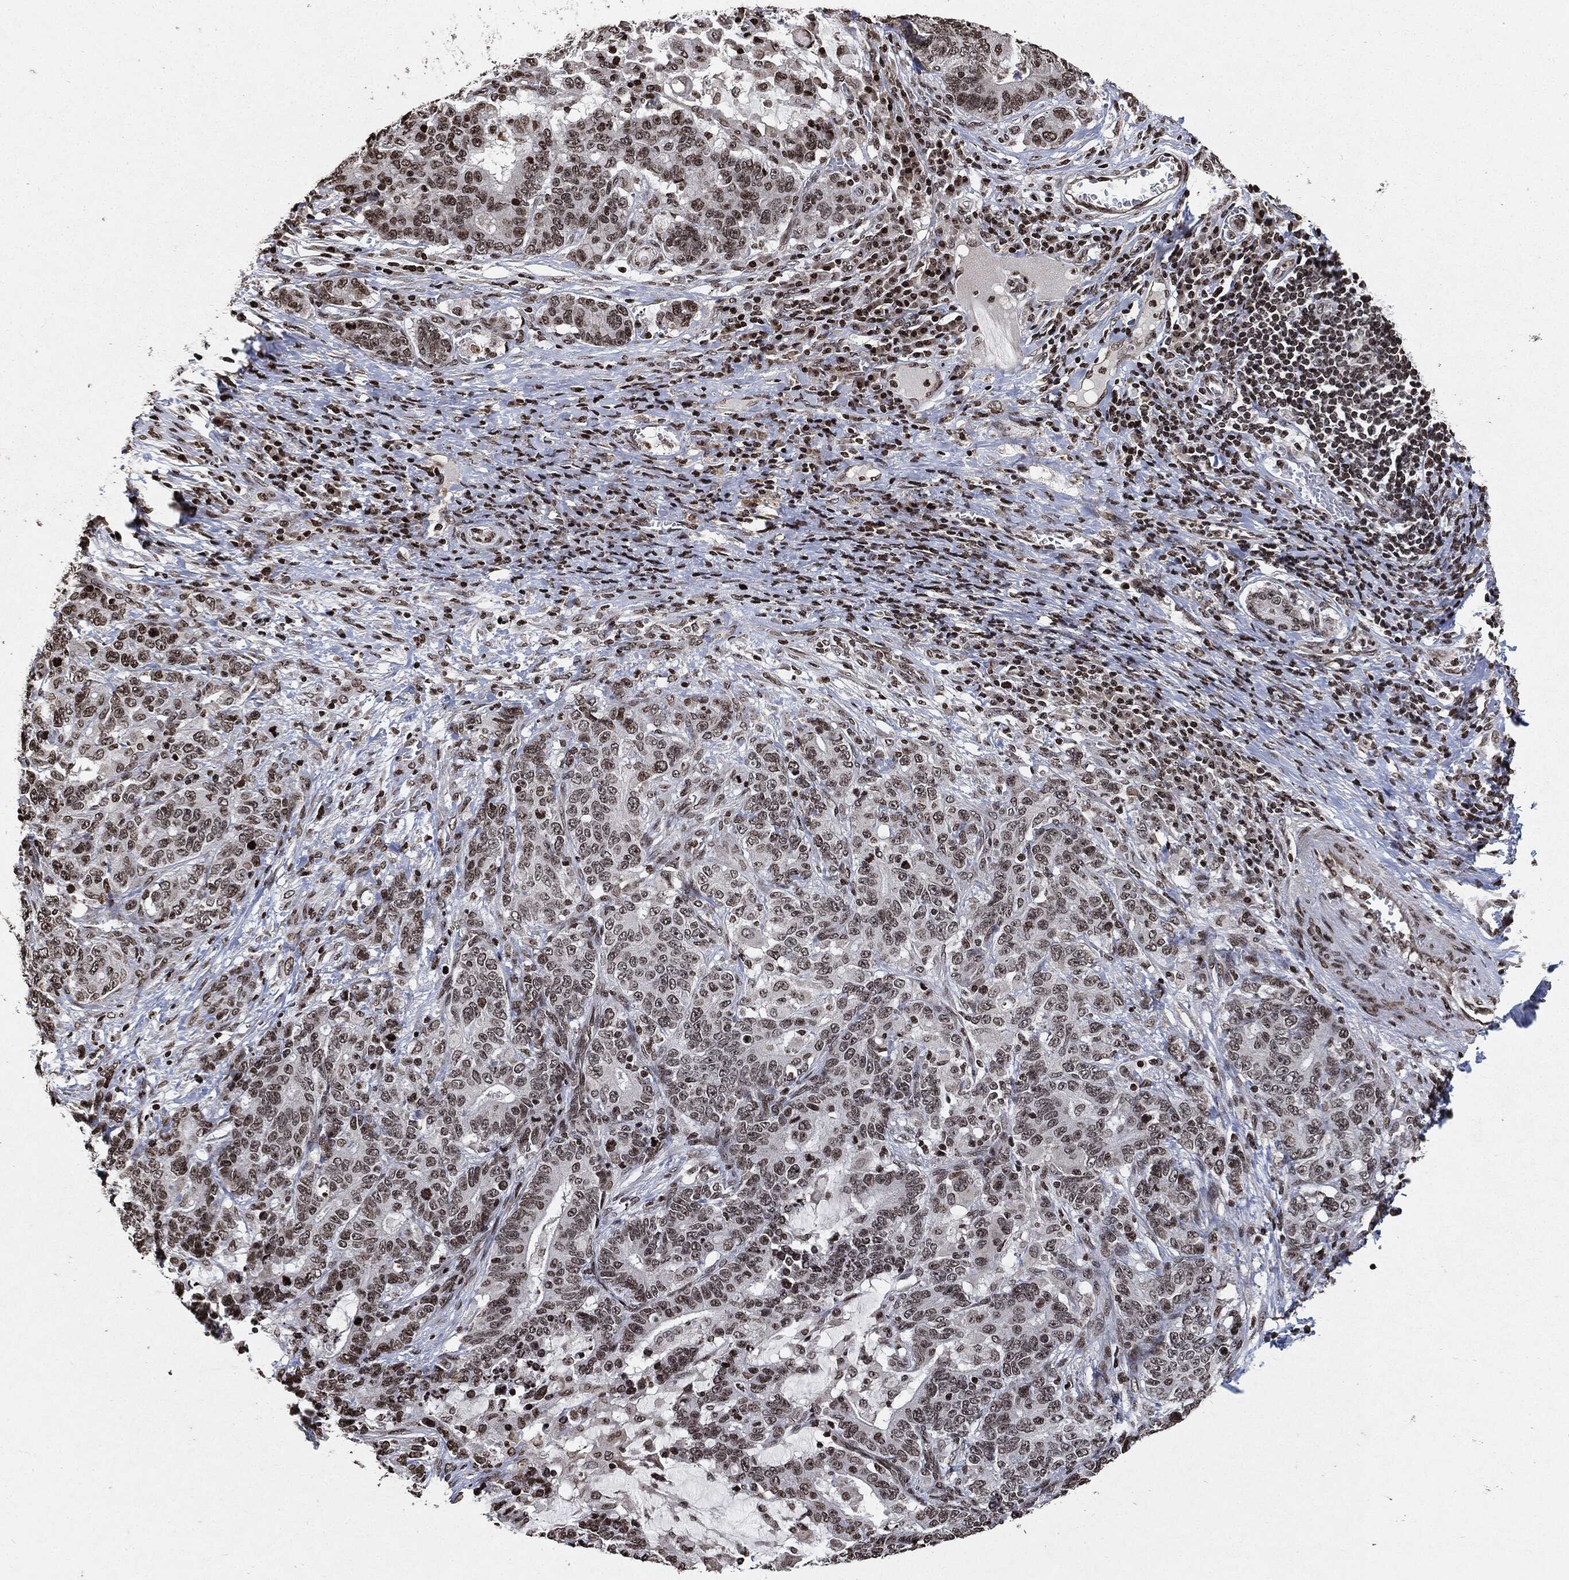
{"staining": {"intensity": "weak", "quantity": "25%-75%", "location": "nuclear"}, "tissue": "stomach cancer", "cell_type": "Tumor cells", "image_type": "cancer", "snomed": [{"axis": "morphology", "description": "Normal tissue, NOS"}, {"axis": "morphology", "description": "Adenocarcinoma, NOS"}, {"axis": "topography", "description": "Stomach"}], "caption": "The immunohistochemical stain labels weak nuclear positivity in tumor cells of stomach adenocarcinoma tissue.", "gene": "JUN", "patient": {"sex": "female", "age": 64}}